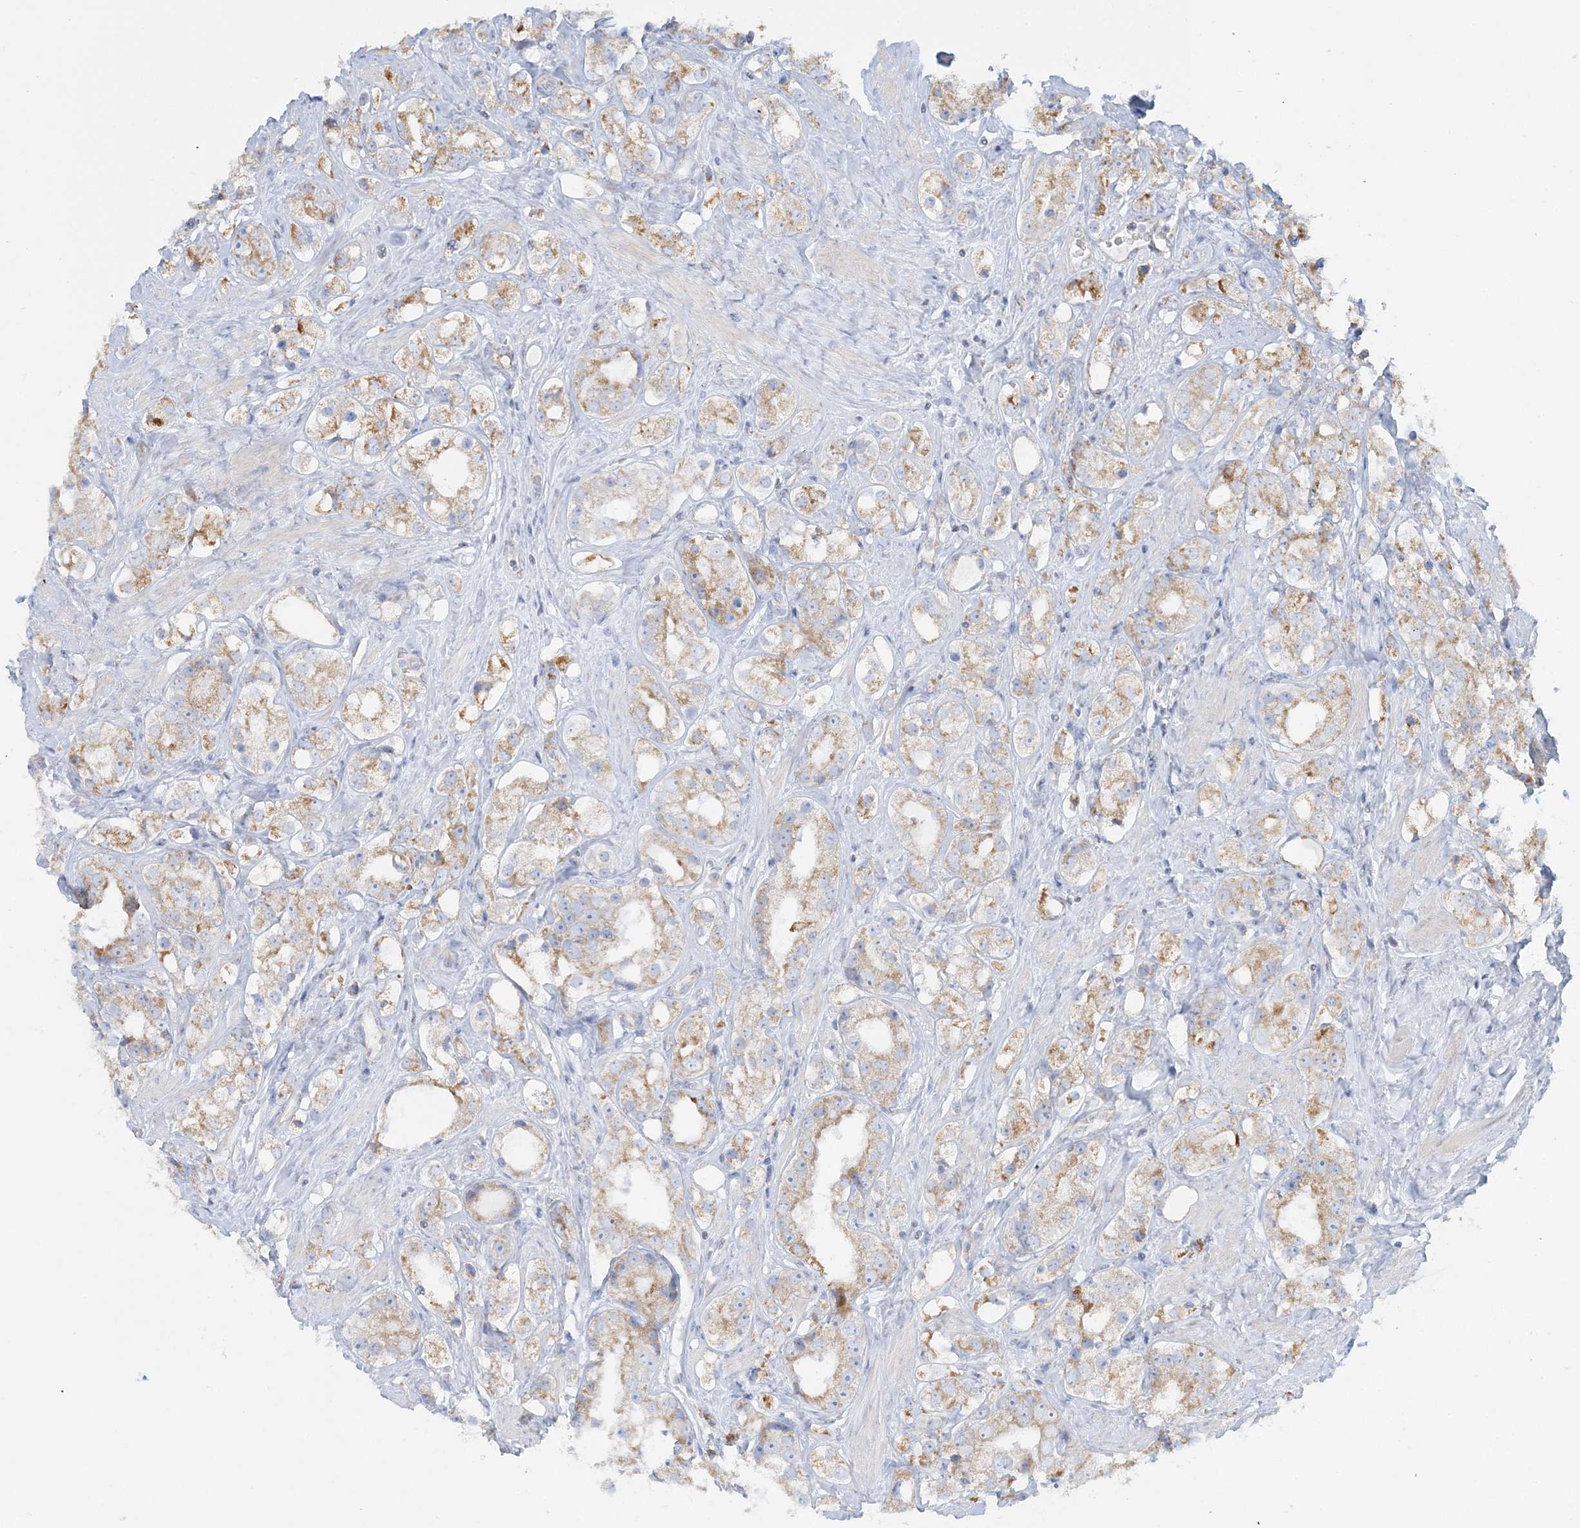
{"staining": {"intensity": "moderate", "quantity": "25%-75%", "location": "cytoplasmic/membranous"}, "tissue": "prostate cancer", "cell_type": "Tumor cells", "image_type": "cancer", "snomed": [{"axis": "morphology", "description": "Adenocarcinoma, NOS"}, {"axis": "topography", "description": "Prostate"}], "caption": "This photomicrograph displays prostate adenocarcinoma stained with immunohistochemistry (IHC) to label a protein in brown. The cytoplasmic/membranous of tumor cells show moderate positivity for the protein. Nuclei are counter-stained blue.", "gene": "TBC1D14", "patient": {"sex": "male", "age": 79}}